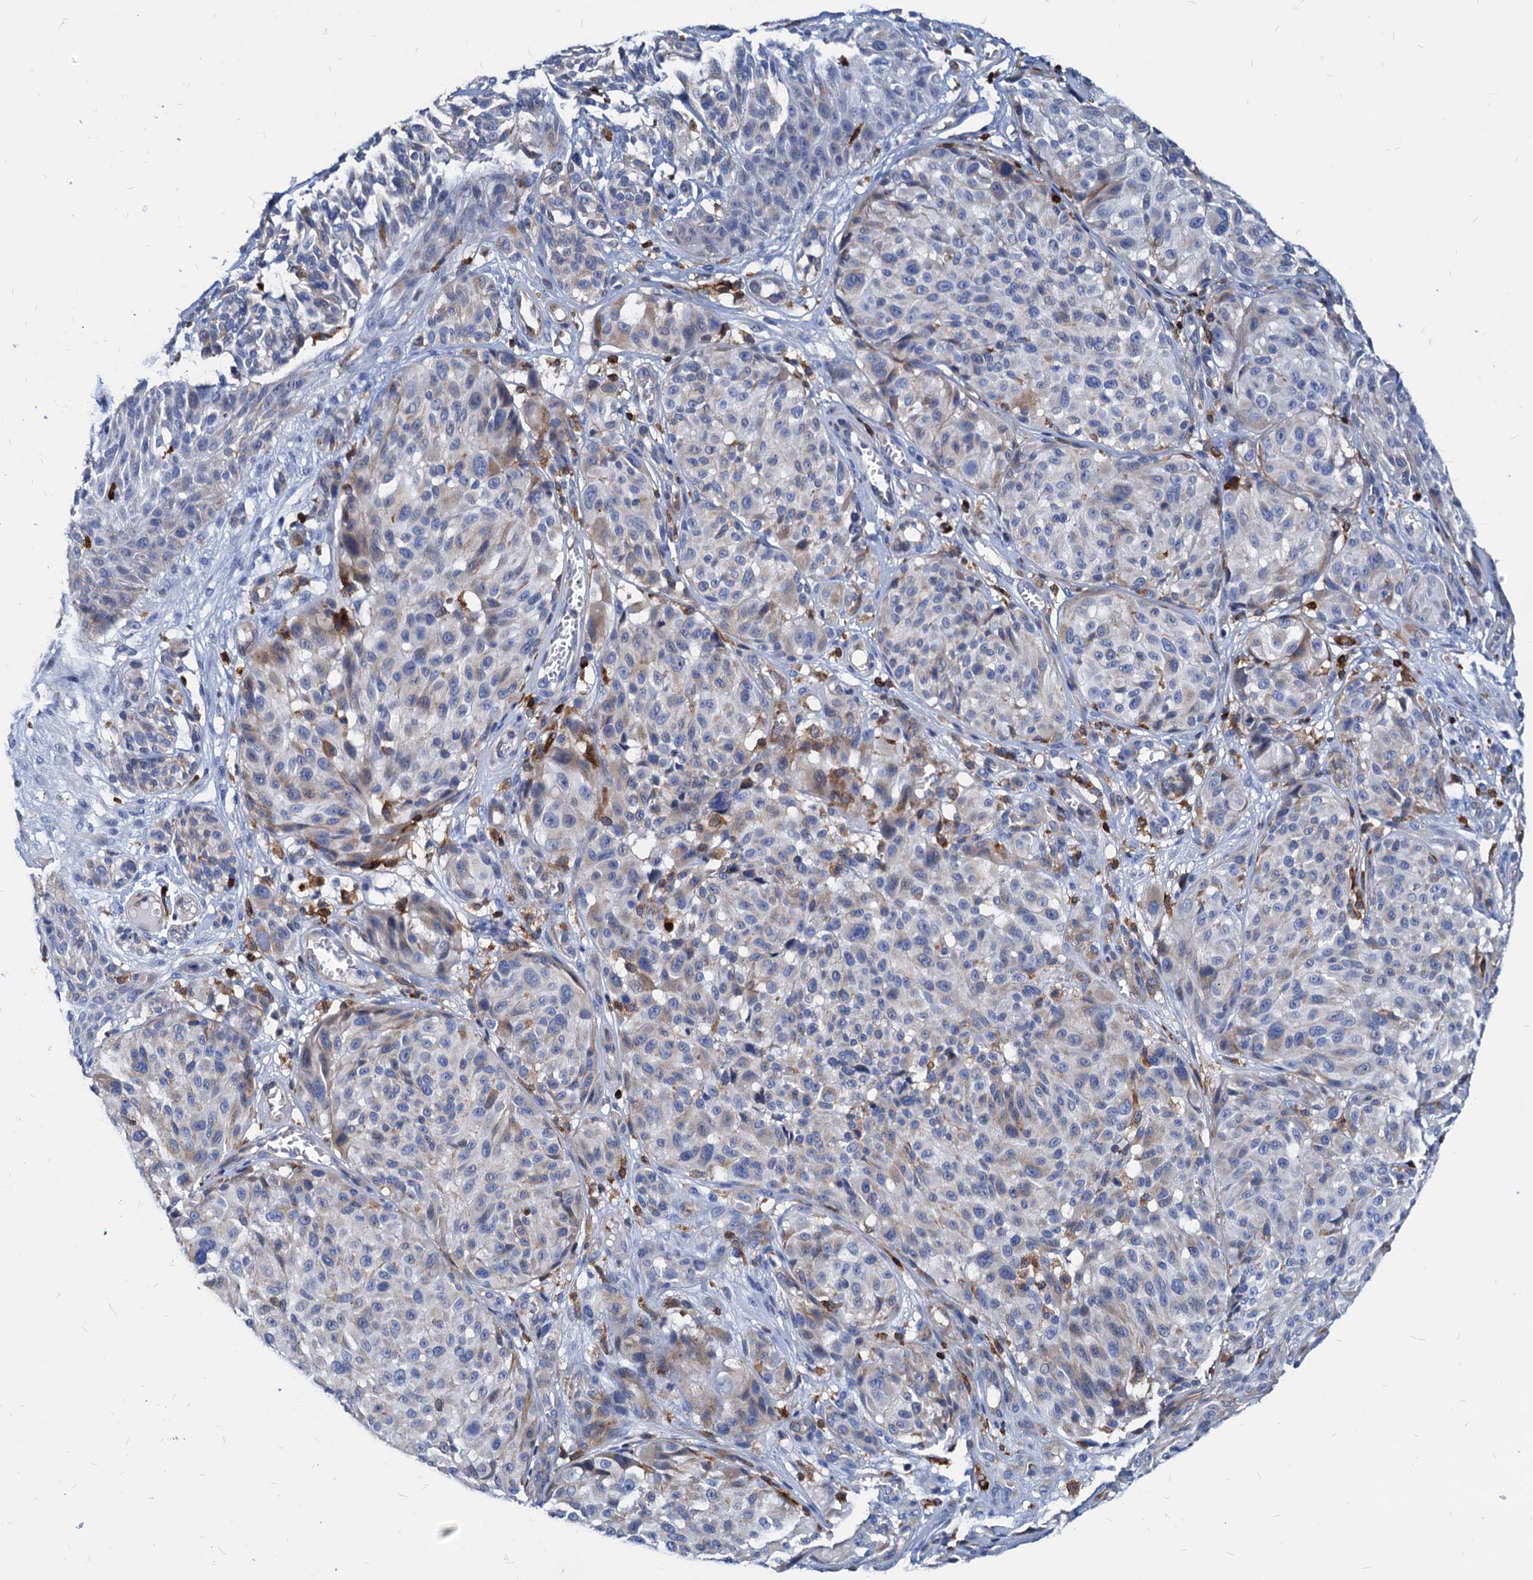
{"staining": {"intensity": "weak", "quantity": "<25%", "location": "cytoplasmic/membranous"}, "tissue": "melanoma", "cell_type": "Tumor cells", "image_type": "cancer", "snomed": [{"axis": "morphology", "description": "Malignant melanoma, NOS"}, {"axis": "topography", "description": "Skin"}], "caption": "Immunohistochemistry of malignant melanoma displays no positivity in tumor cells. (DAB (3,3'-diaminobenzidine) immunohistochemistry, high magnification).", "gene": "LCP2", "patient": {"sex": "male", "age": 83}}